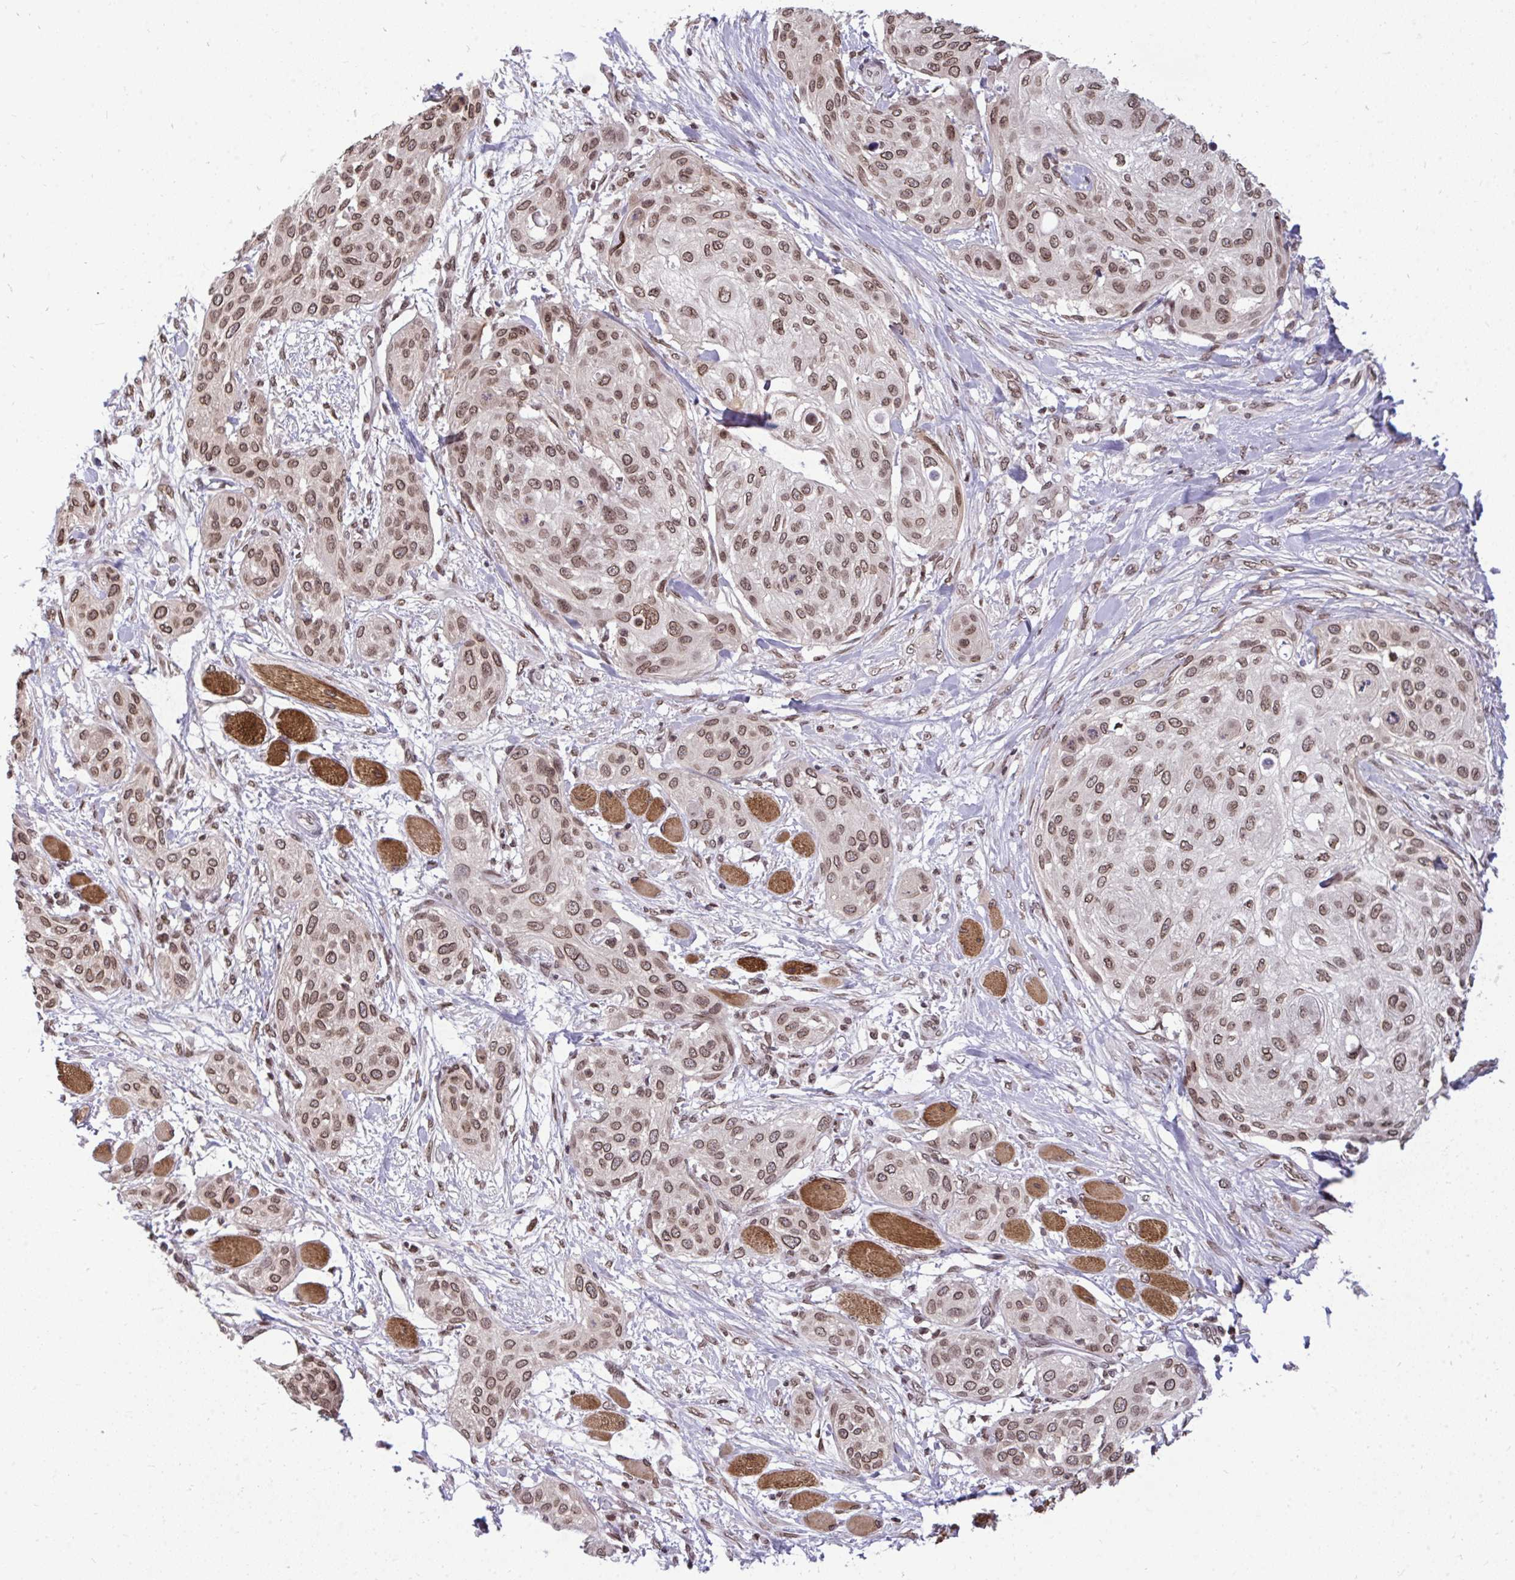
{"staining": {"intensity": "moderate", "quantity": ">75%", "location": "cytoplasmic/membranous,nuclear"}, "tissue": "skin cancer", "cell_type": "Tumor cells", "image_type": "cancer", "snomed": [{"axis": "morphology", "description": "Squamous cell carcinoma, NOS"}, {"axis": "topography", "description": "Skin"}], "caption": "There is medium levels of moderate cytoplasmic/membranous and nuclear expression in tumor cells of skin cancer (squamous cell carcinoma), as demonstrated by immunohistochemical staining (brown color).", "gene": "JPT1", "patient": {"sex": "female", "age": 87}}